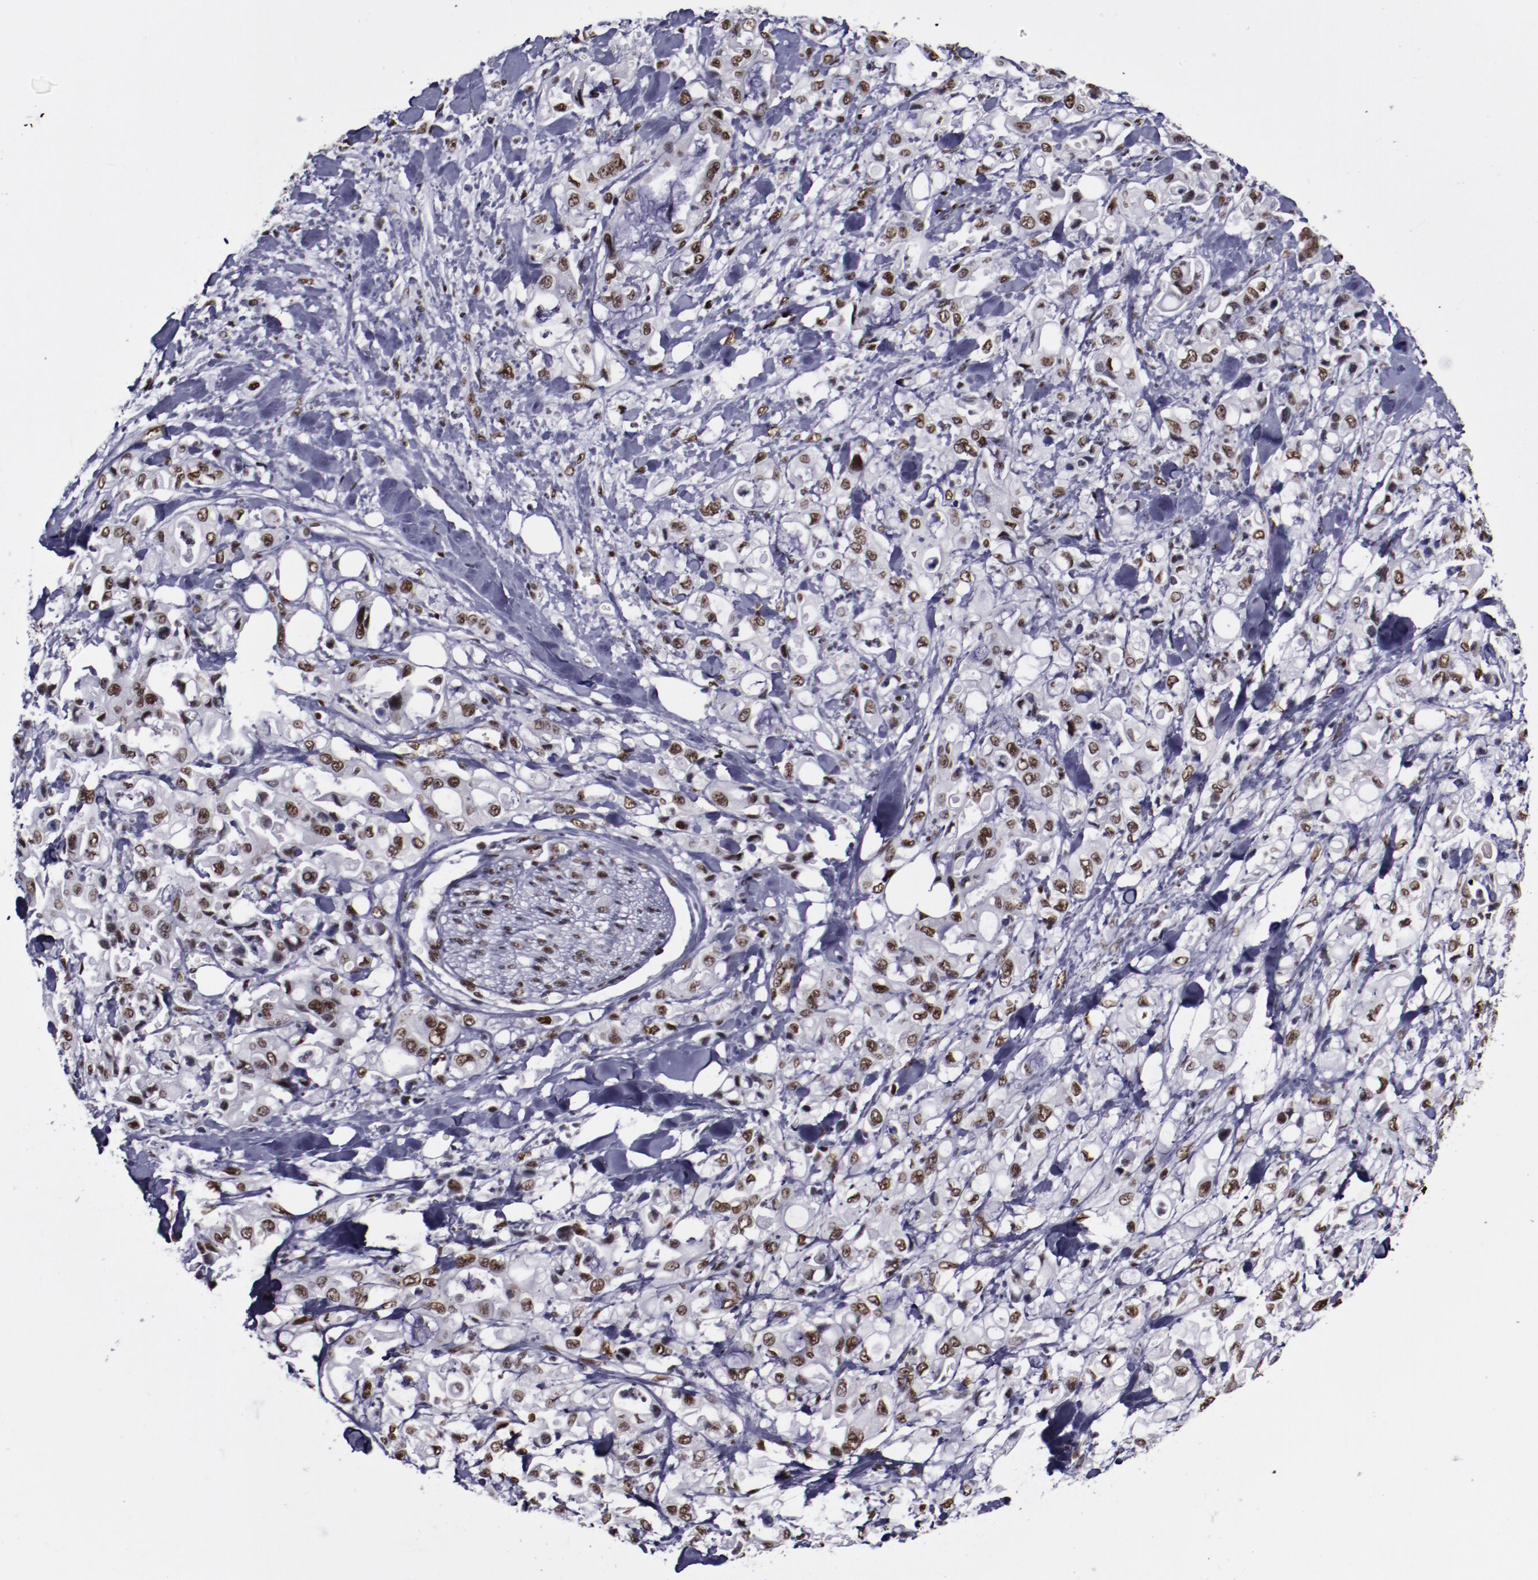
{"staining": {"intensity": "moderate", "quantity": ">75%", "location": "nuclear"}, "tissue": "pancreatic cancer", "cell_type": "Tumor cells", "image_type": "cancer", "snomed": [{"axis": "morphology", "description": "Adenocarcinoma, NOS"}, {"axis": "topography", "description": "Pancreas"}], "caption": "Tumor cells reveal moderate nuclear positivity in about >75% of cells in pancreatic cancer (adenocarcinoma).", "gene": "ERH", "patient": {"sex": "male", "age": 70}}